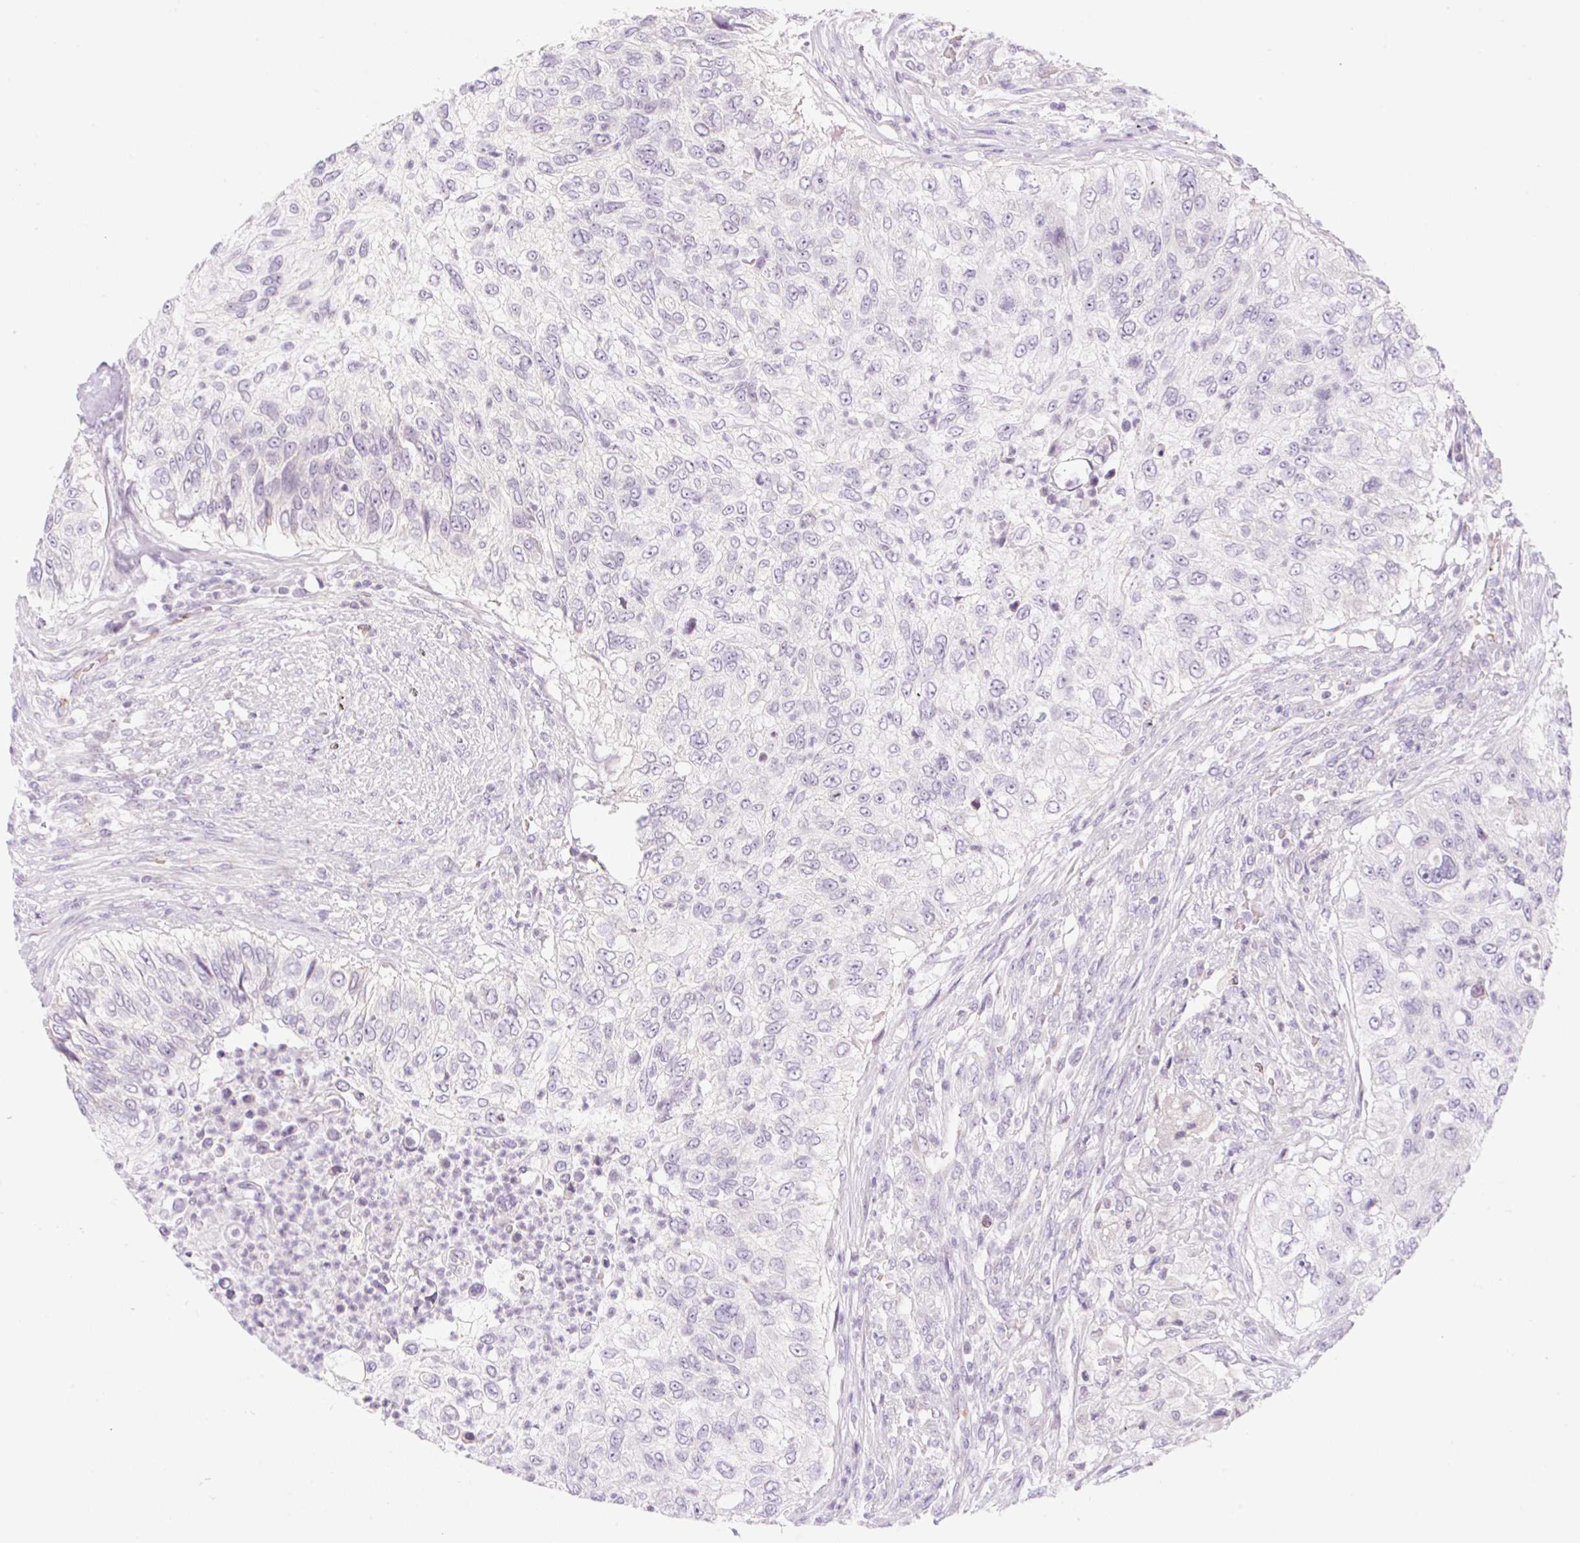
{"staining": {"intensity": "negative", "quantity": "none", "location": "none"}, "tissue": "urothelial cancer", "cell_type": "Tumor cells", "image_type": "cancer", "snomed": [{"axis": "morphology", "description": "Urothelial carcinoma, High grade"}, {"axis": "topography", "description": "Urinary bladder"}], "caption": "This histopathology image is of urothelial carcinoma (high-grade) stained with immunohistochemistry (IHC) to label a protein in brown with the nuclei are counter-stained blue. There is no positivity in tumor cells. (DAB (3,3'-diaminobenzidine) immunohistochemistry (IHC), high magnification).", "gene": "CASKIN1", "patient": {"sex": "female", "age": 60}}